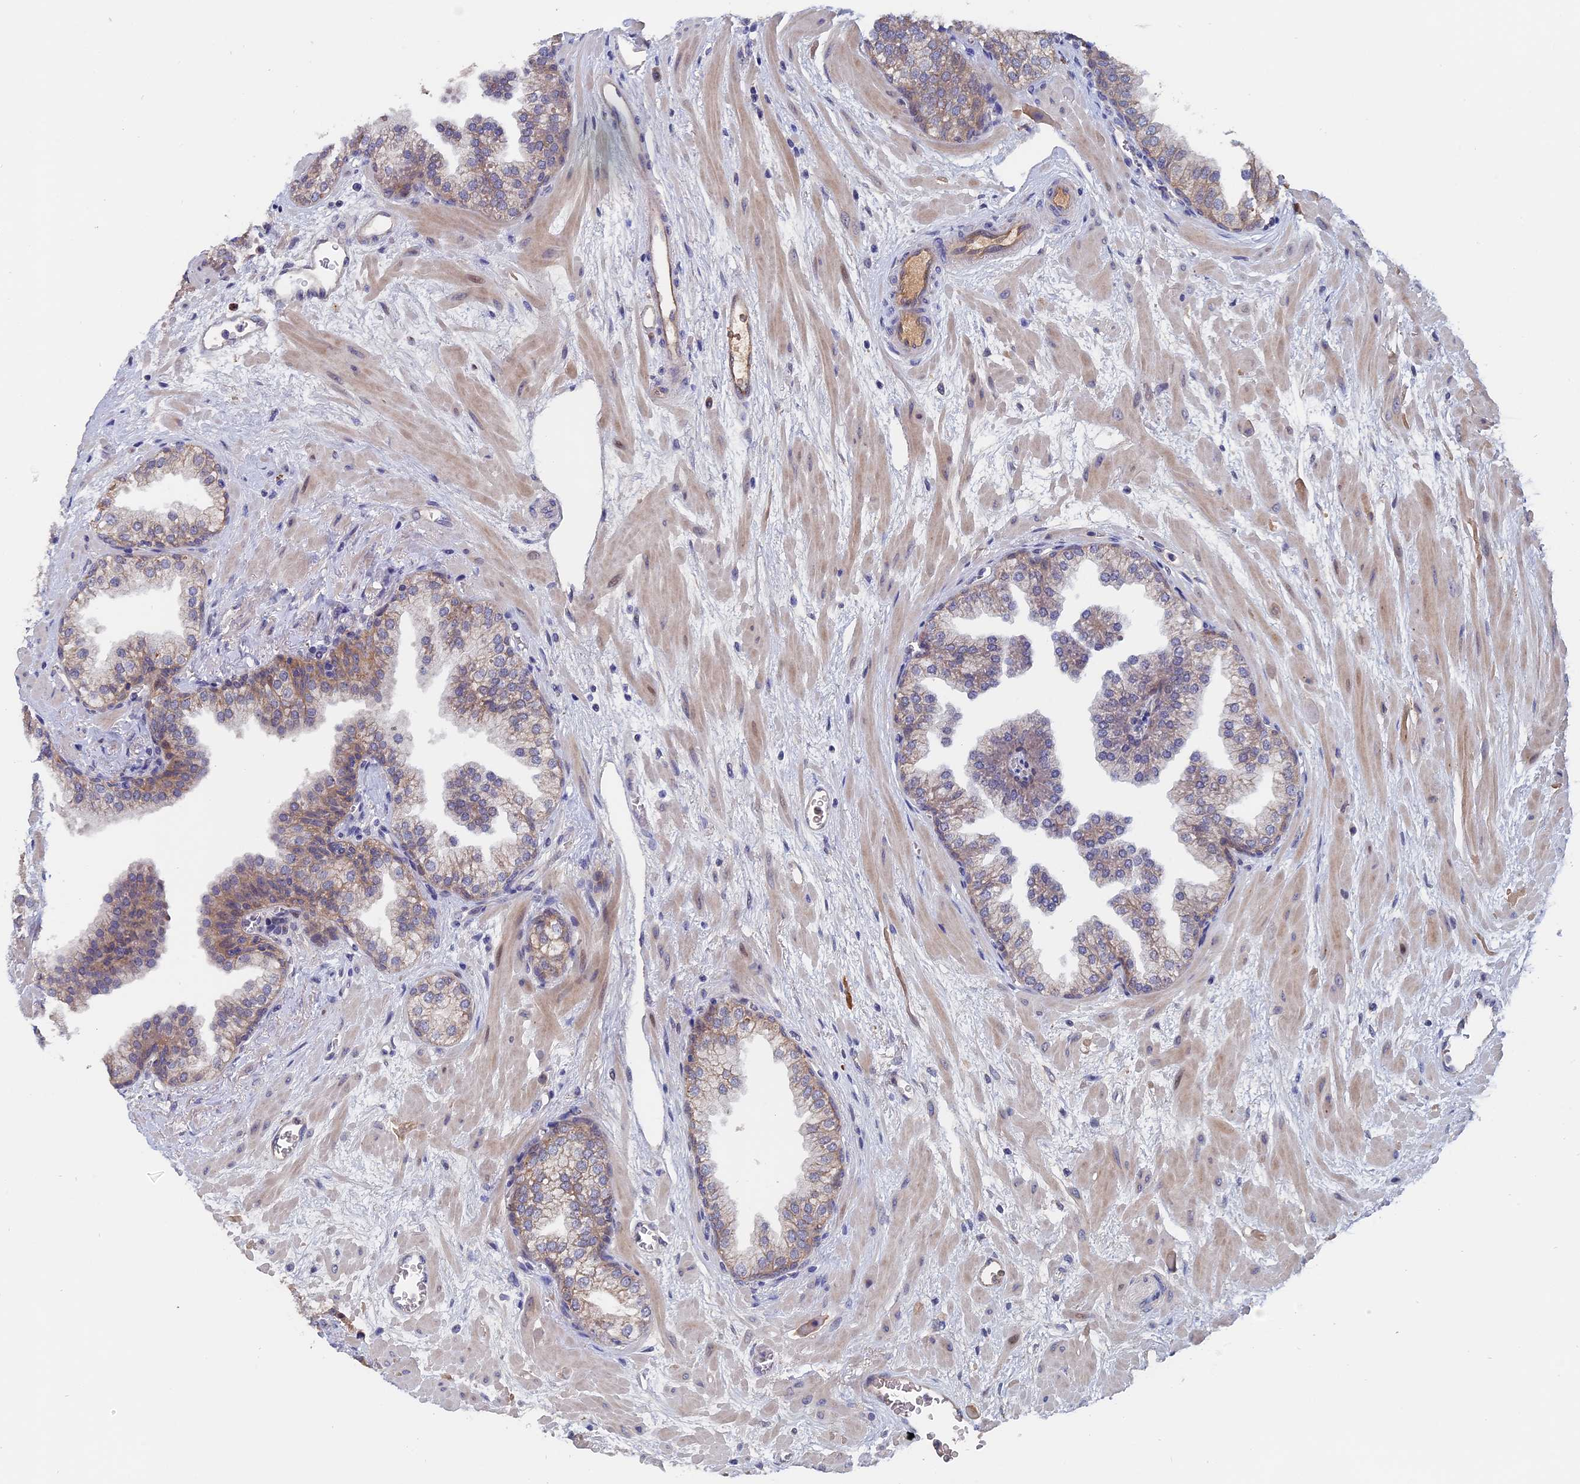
{"staining": {"intensity": "weak", "quantity": "25%-75%", "location": "cytoplasmic/membranous"}, "tissue": "prostate", "cell_type": "Glandular cells", "image_type": "normal", "snomed": [{"axis": "morphology", "description": "Normal tissue, NOS"}, {"axis": "topography", "description": "Prostate"}], "caption": "Prostate stained with a brown dye shows weak cytoplasmic/membranous positive positivity in about 25%-75% of glandular cells.", "gene": "SLC33A1", "patient": {"sex": "male", "age": 48}}